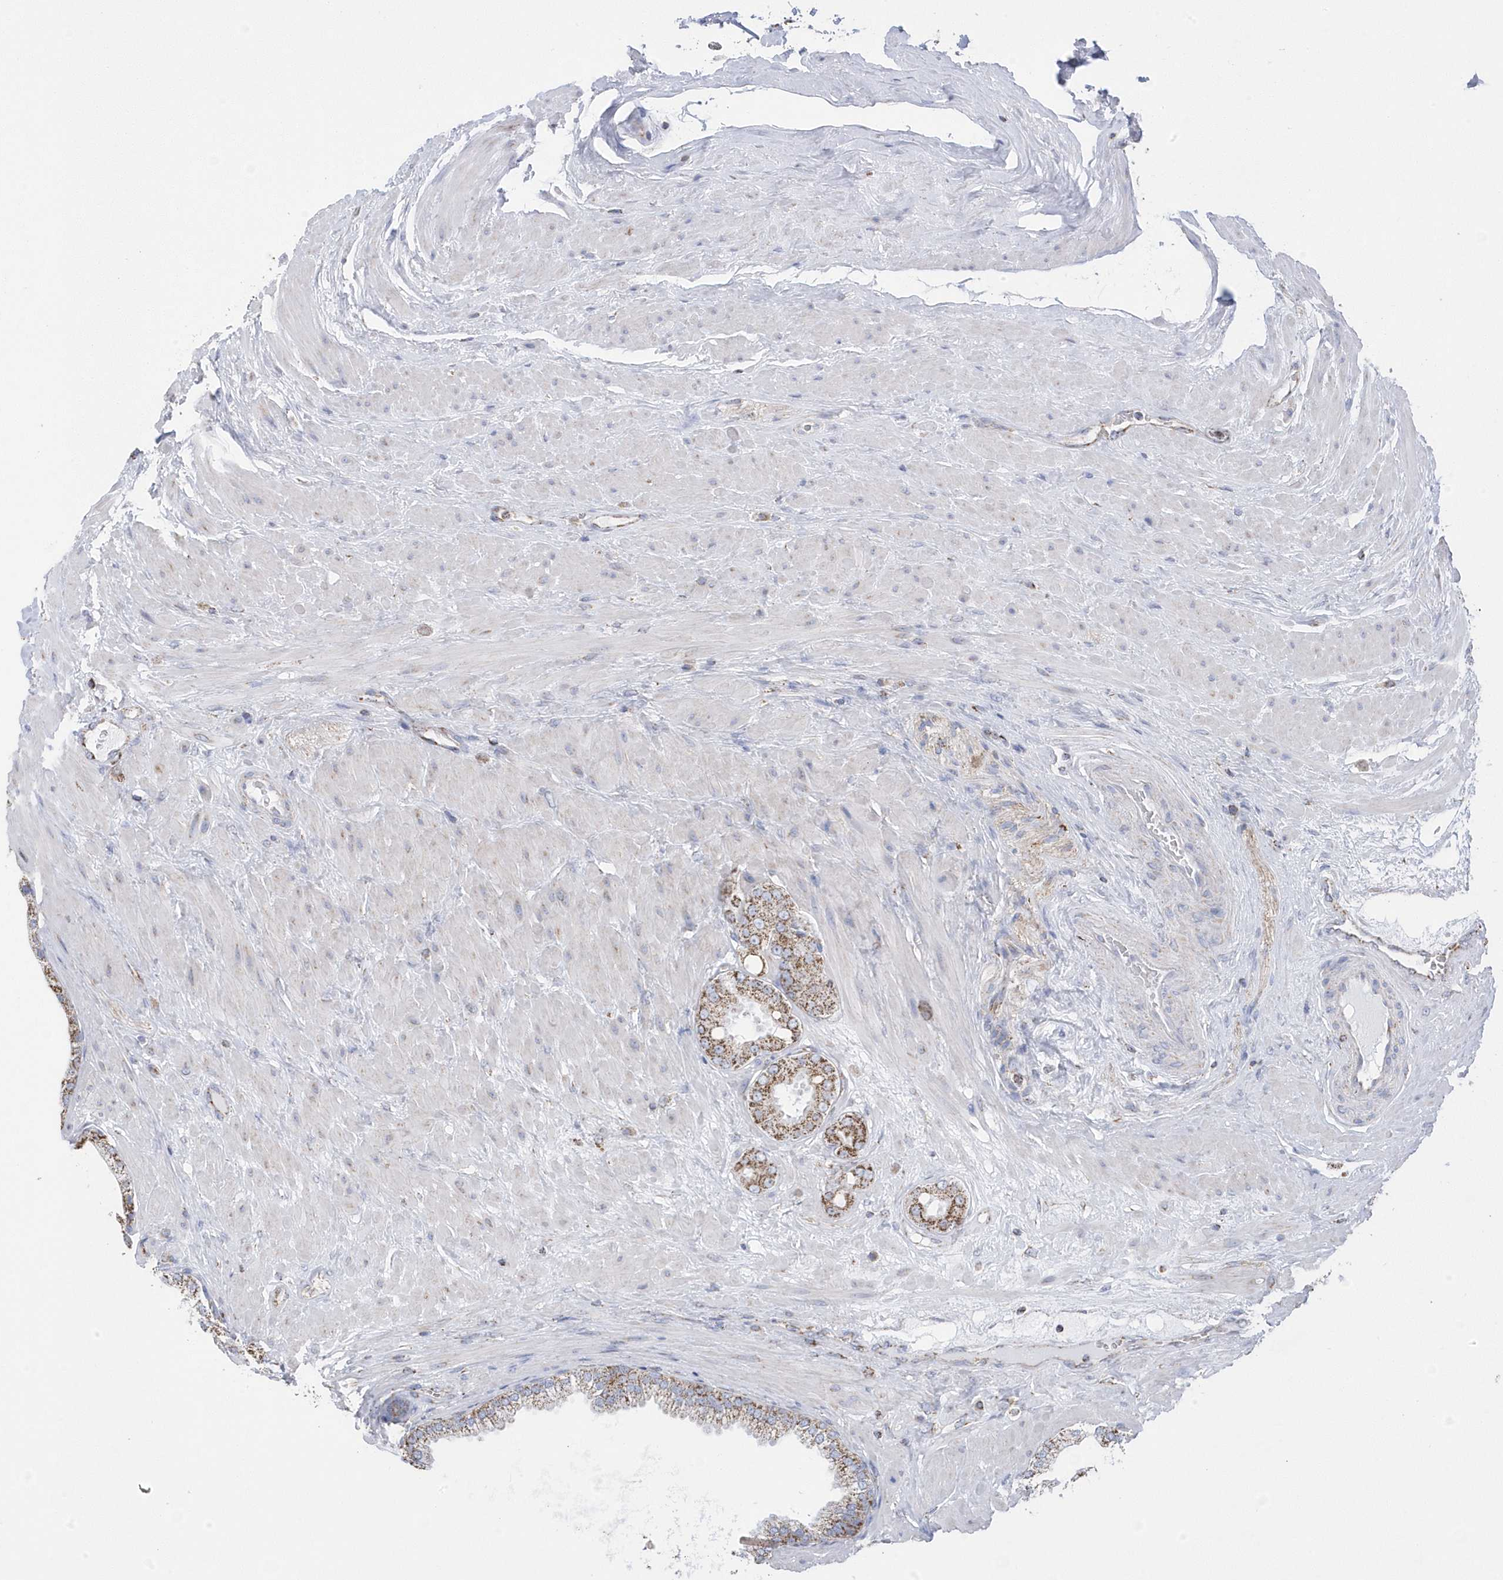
{"staining": {"intensity": "moderate", "quantity": ">75%", "location": "cytoplasmic/membranous"}, "tissue": "prostate cancer", "cell_type": "Tumor cells", "image_type": "cancer", "snomed": [{"axis": "morphology", "description": "Adenocarcinoma, Low grade"}, {"axis": "topography", "description": "Prostate"}], "caption": "IHC (DAB) staining of prostate adenocarcinoma (low-grade) reveals moderate cytoplasmic/membranous protein staining in approximately >75% of tumor cells.", "gene": "GTPBP8", "patient": {"sex": "male", "age": 63}}